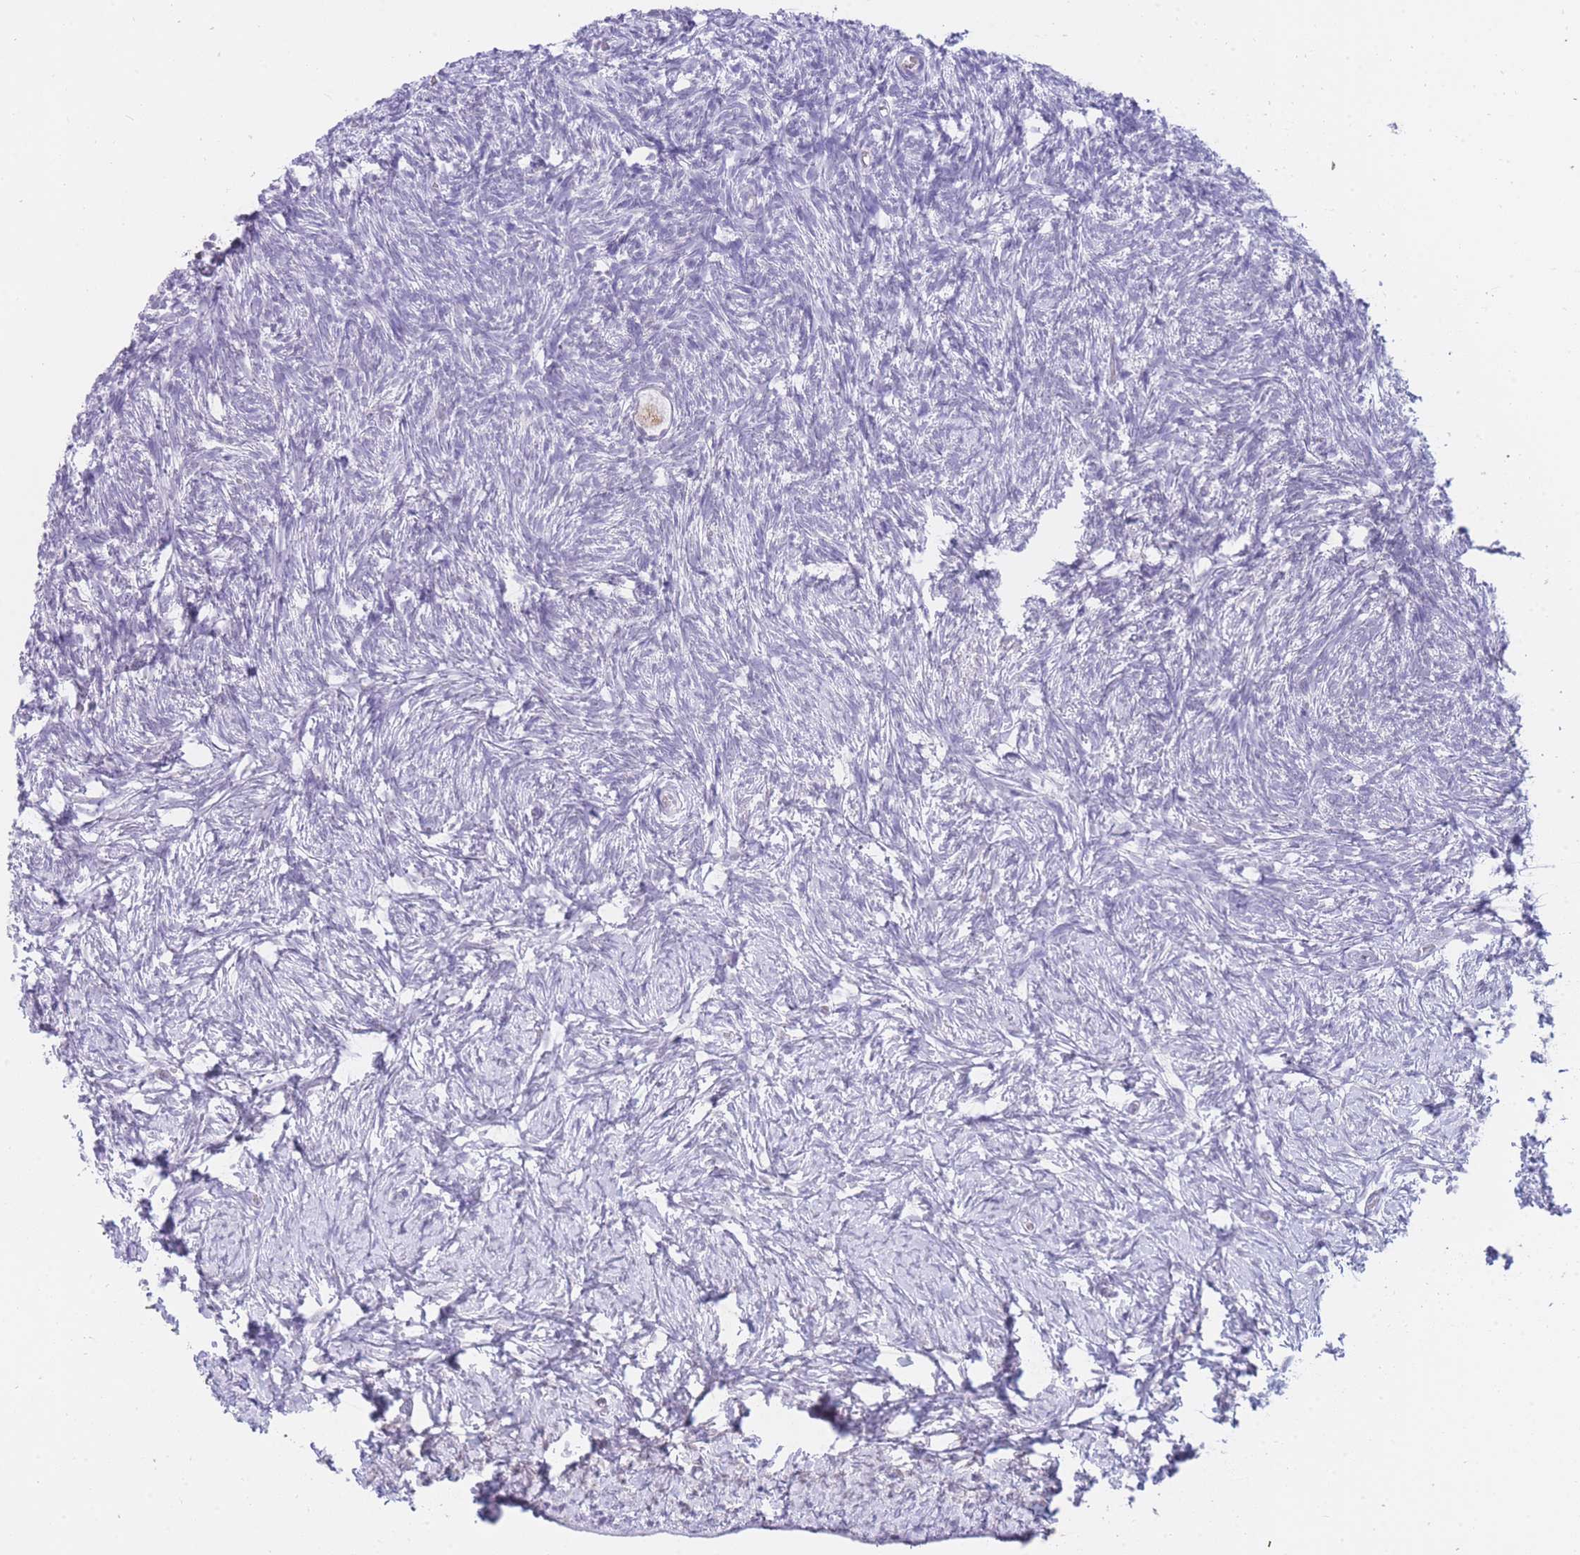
{"staining": {"intensity": "moderate", "quantity": ">75%", "location": "cytoplasmic/membranous"}, "tissue": "ovary", "cell_type": "Follicle cells", "image_type": "normal", "snomed": [{"axis": "morphology", "description": "Normal tissue, NOS"}, {"axis": "topography", "description": "Ovary"}], "caption": "This histopathology image exhibits immunohistochemistry staining of normal ovary, with medium moderate cytoplasmic/membranous positivity in approximately >75% of follicle cells.", "gene": "FRAT2", "patient": {"sex": "female", "age": 39}}